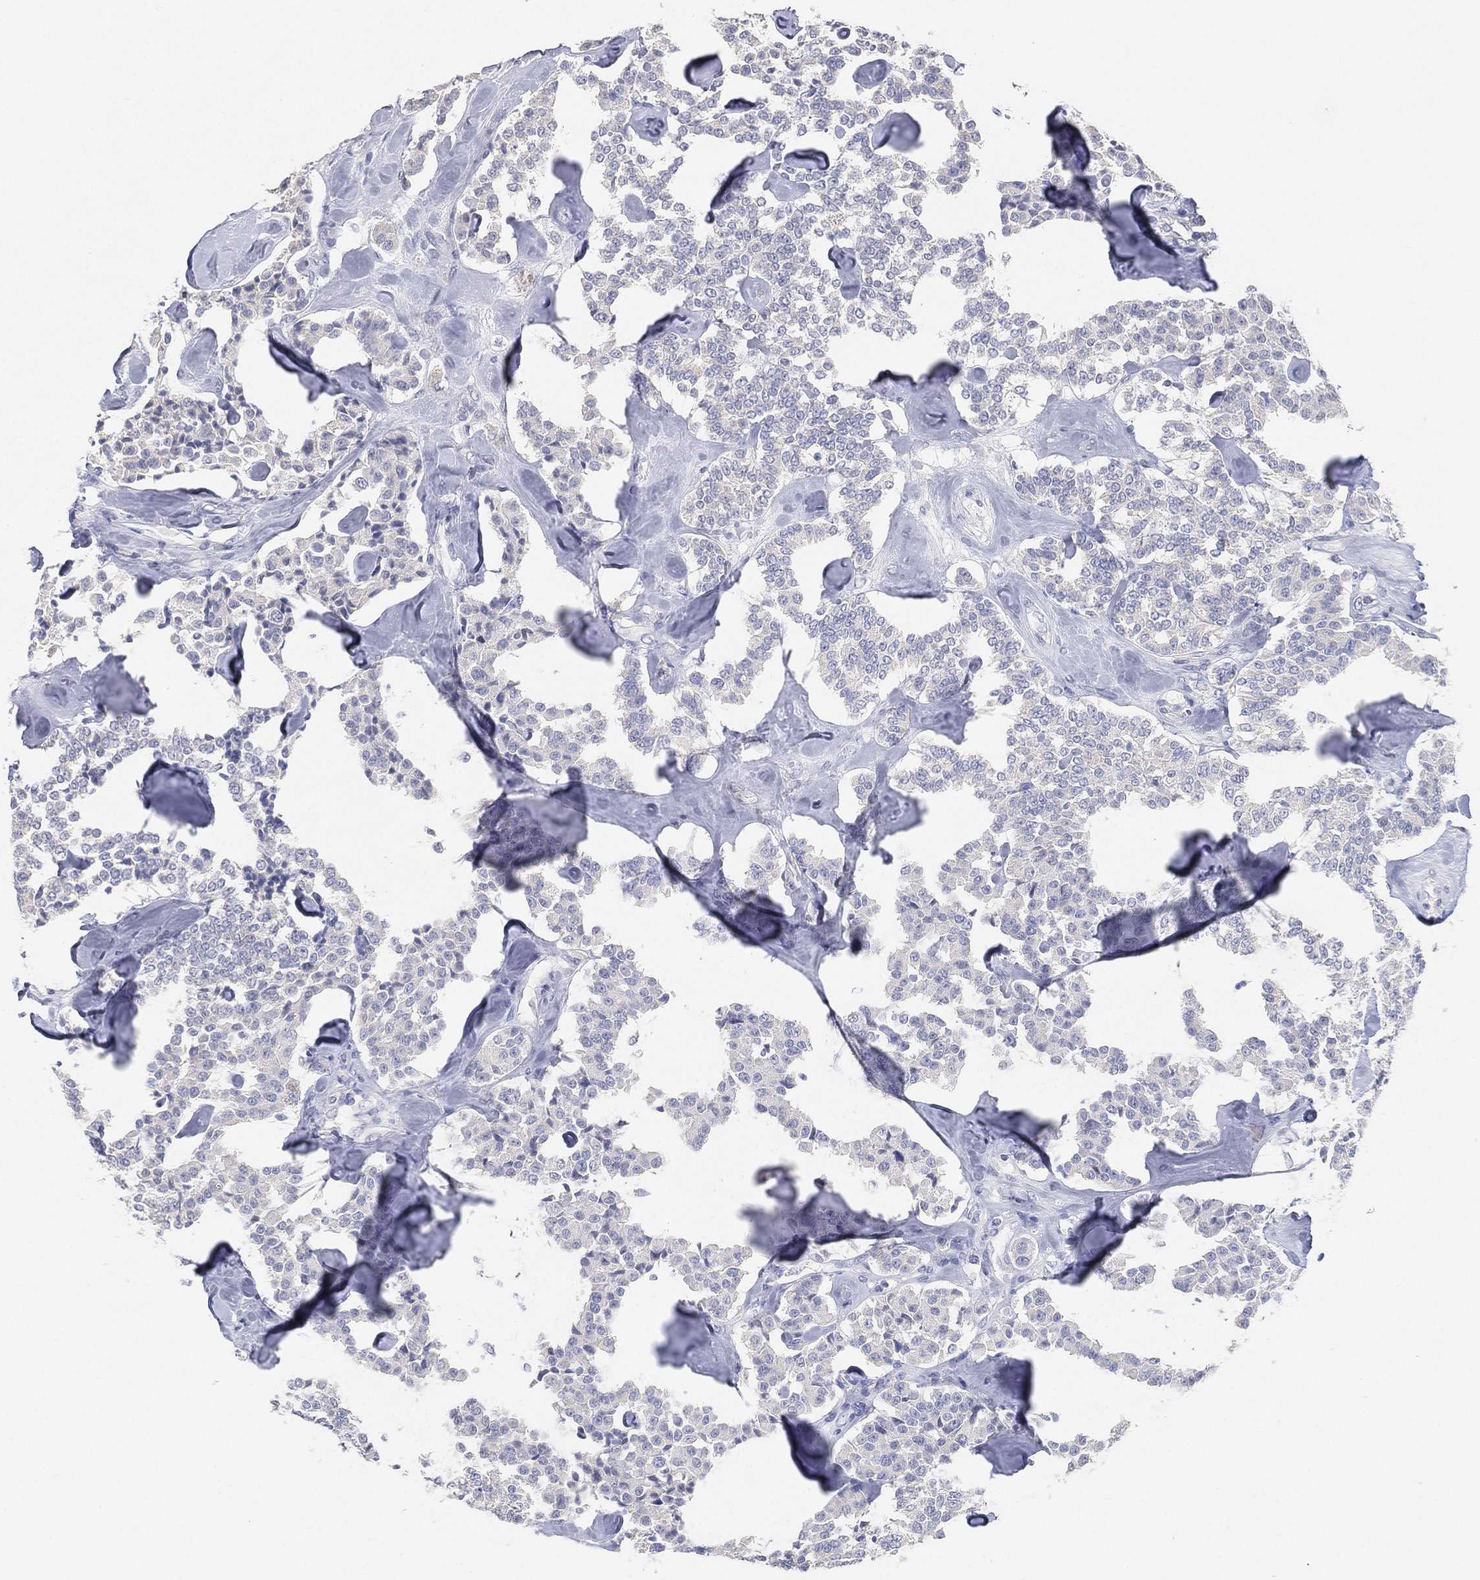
{"staining": {"intensity": "negative", "quantity": "none", "location": "none"}, "tissue": "carcinoid", "cell_type": "Tumor cells", "image_type": "cancer", "snomed": [{"axis": "morphology", "description": "Carcinoid, malignant, NOS"}, {"axis": "topography", "description": "Pancreas"}], "caption": "This photomicrograph is of carcinoid (malignant) stained with immunohistochemistry to label a protein in brown with the nuclei are counter-stained blue. There is no staining in tumor cells. The staining was performed using DAB (3,3'-diaminobenzidine) to visualize the protein expression in brown, while the nuclei were stained in blue with hematoxylin (Magnification: 20x).", "gene": "FAM187B", "patient": {"sex": "male", "age": 41}}